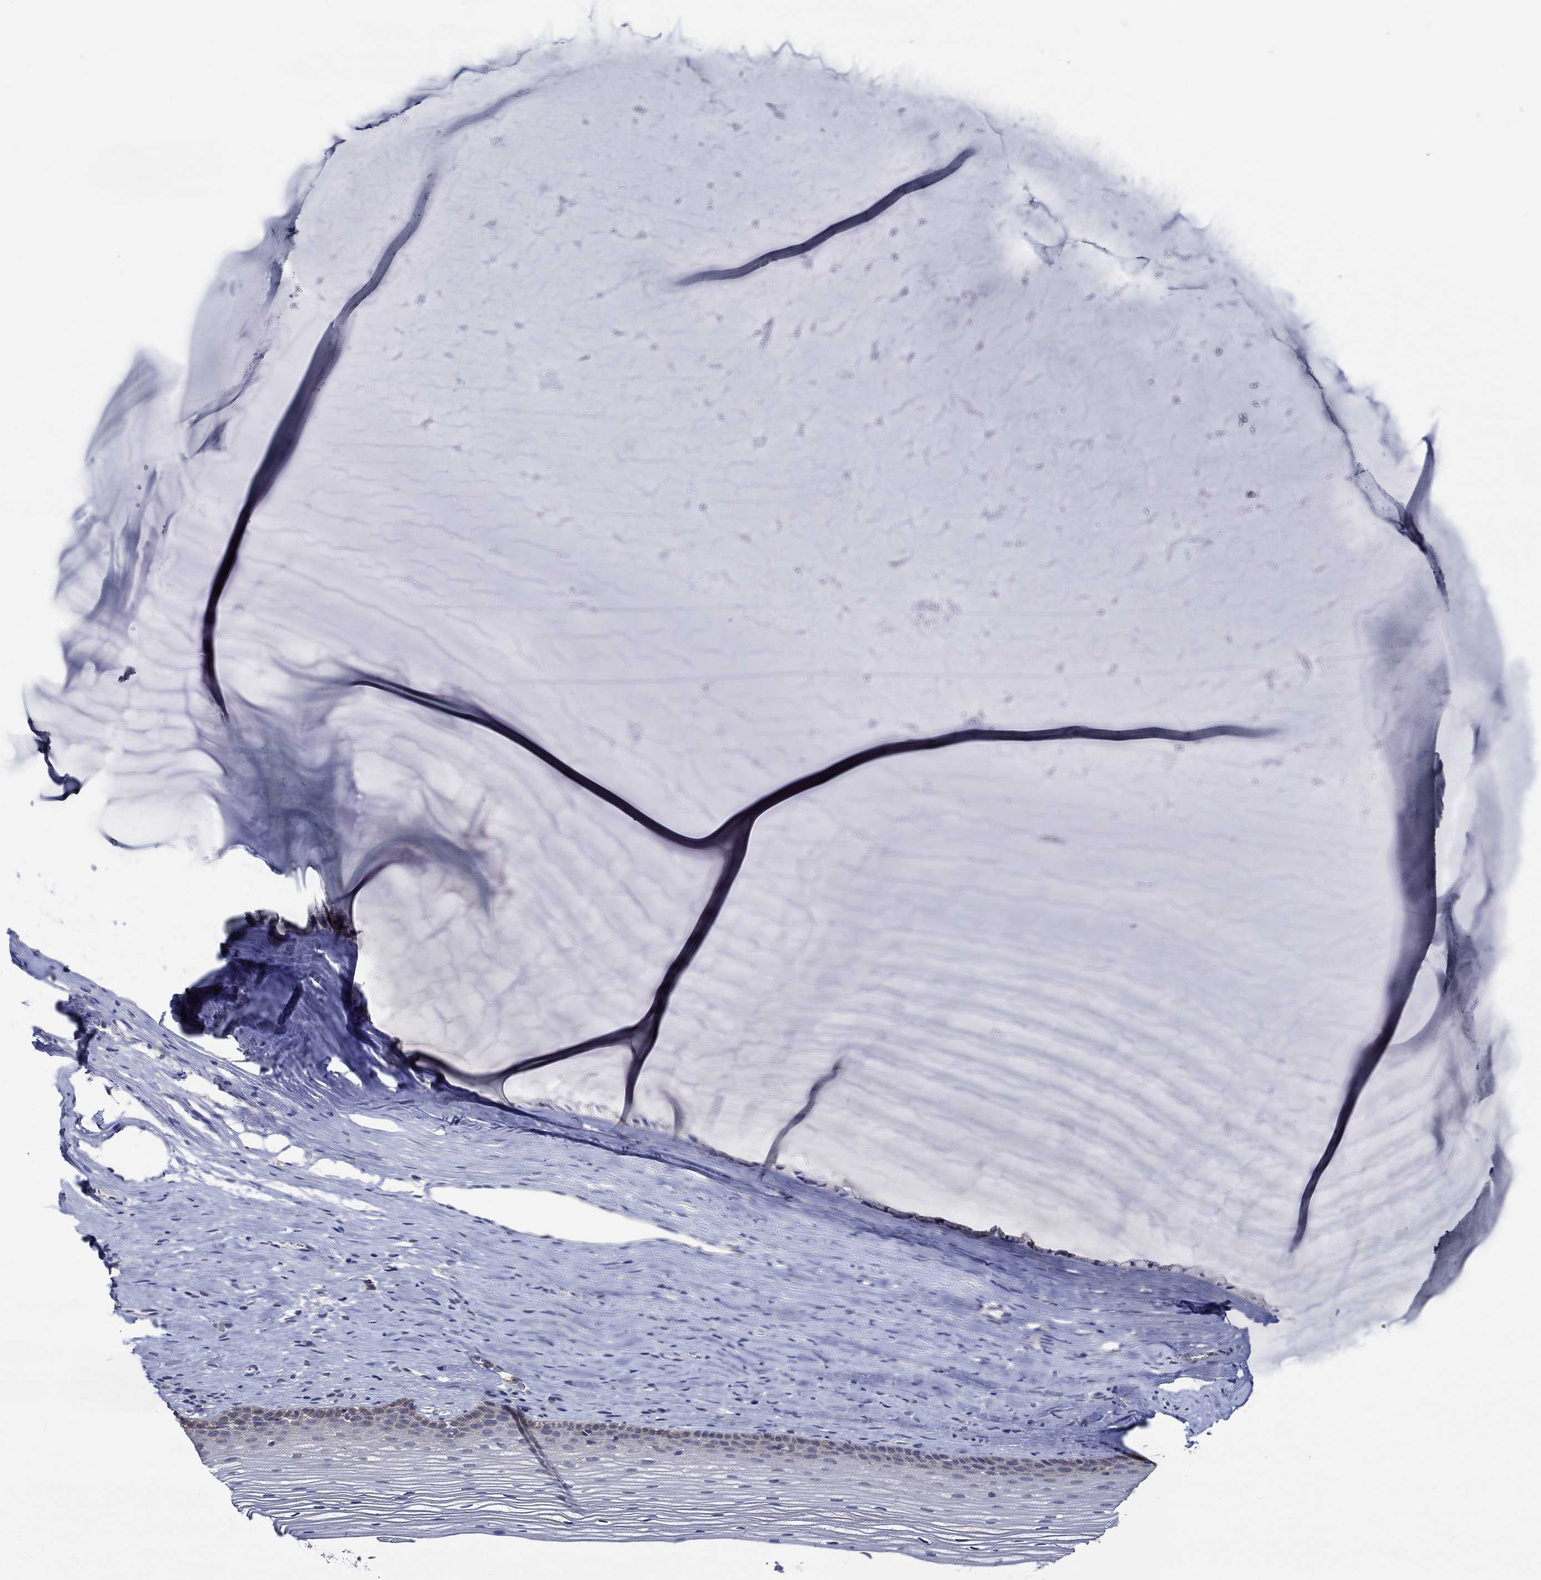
{"staining": {"intensity": "negative", "quantity": "none", "location": "none"}, "tissue": "cervix", "cell_type": "Glandular cells", "image_type": "normal", "snomed": [{"axis": "morphology", "description": "Normal tissue, NOS"}, {"axis": "topography", "description": "Cervix"}], "caption": "Glandular cells show no significant positivity in unremarkable cervix. The staining is performed using DAB (3,3'-diaminobenzidine) brown chromogen with nuclei counter-stained in using hematoxylin.", "gene": "DACT1", "patient": {"sex": "female", "age": 40}}